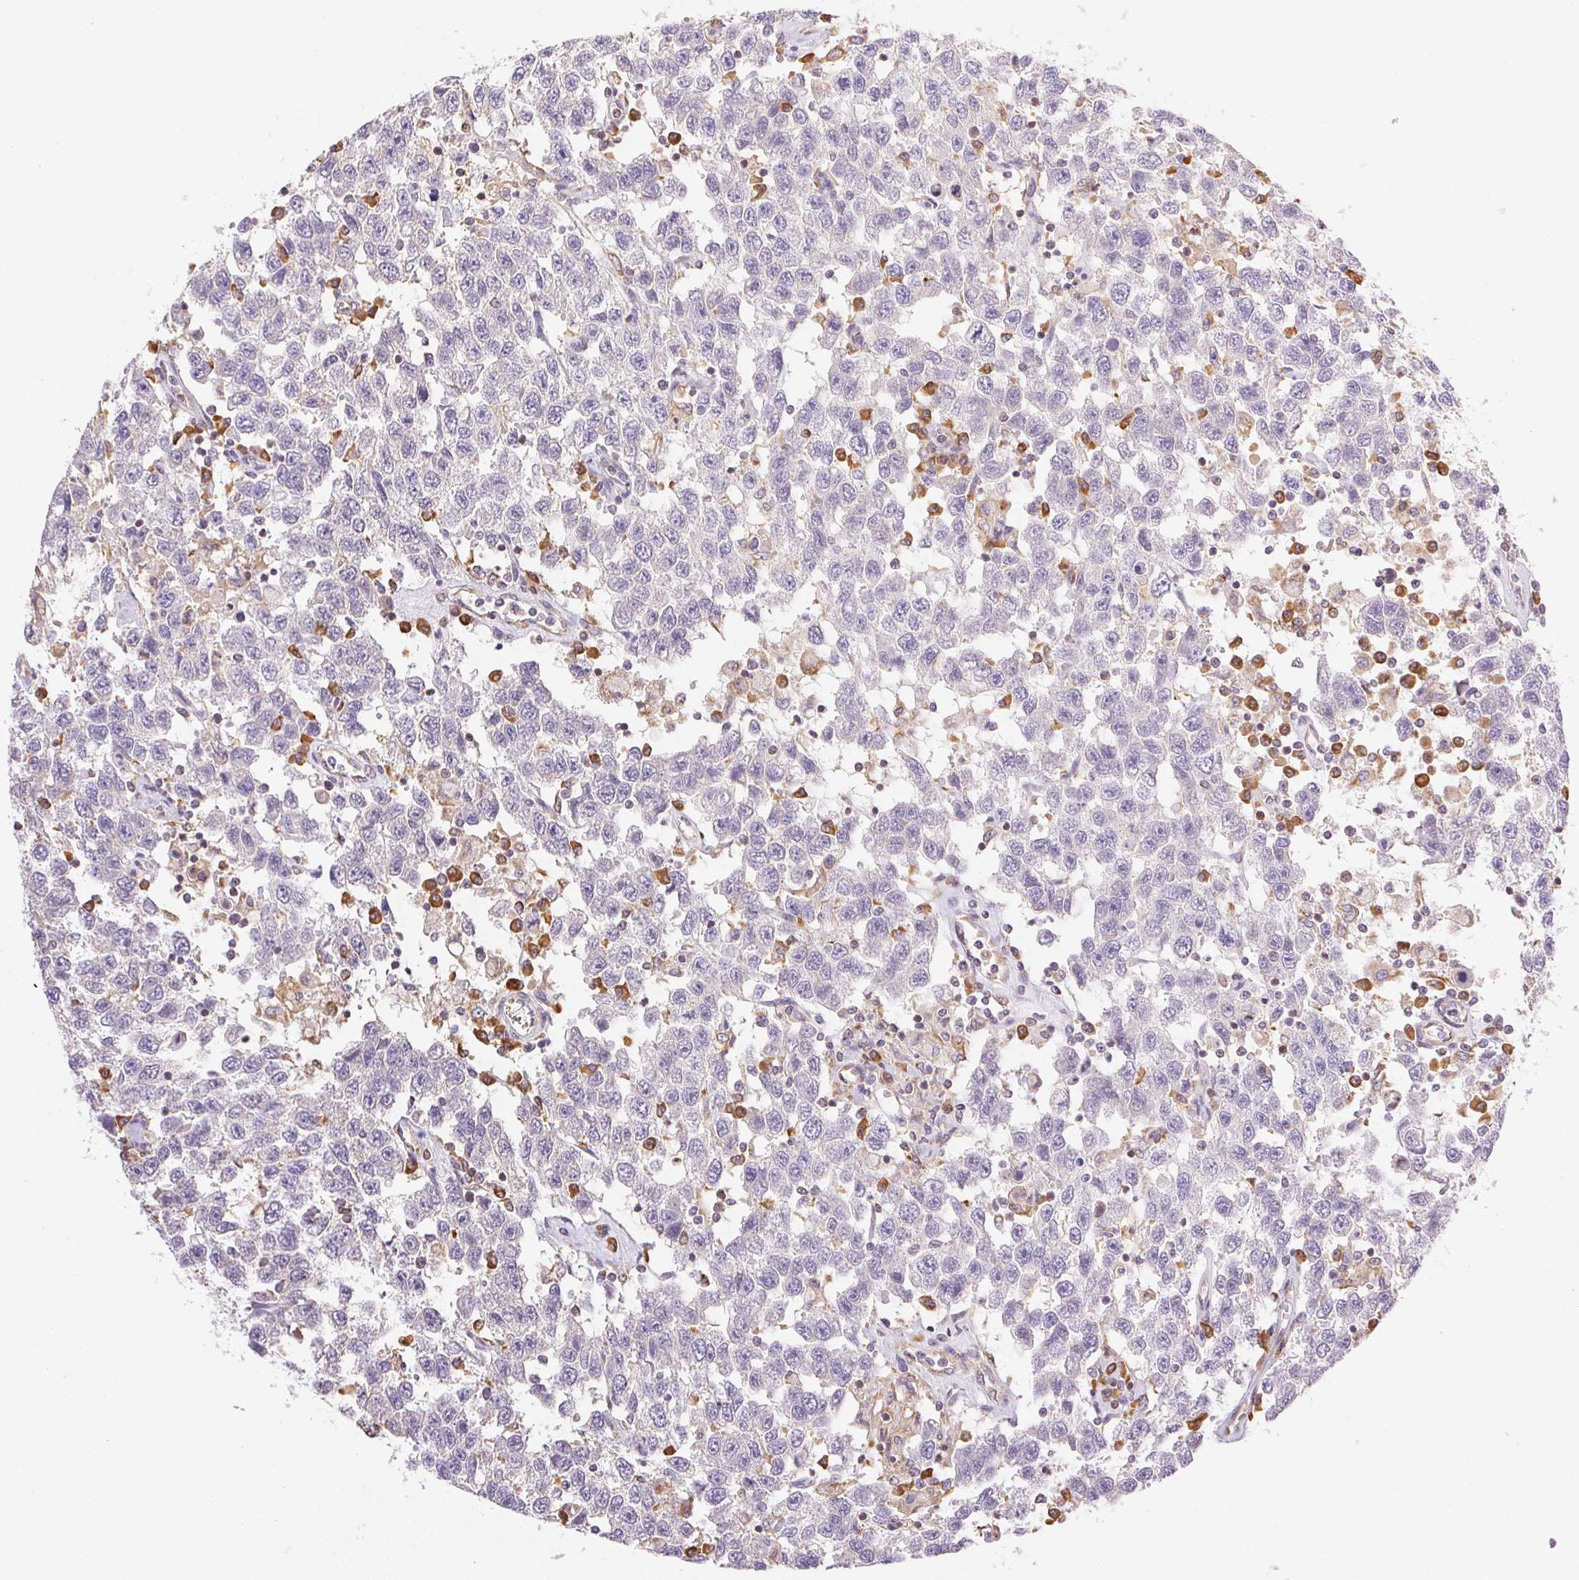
{"staining": {"intensity": "negative", "quantity": "none", "location": "none"}, "tissue": "testis cancer", "cell_type": "Tumor cells", "image_type": "cancer", "snomed": [{"axis": "morphology", "description": "Seminoma, NOS"}, {"axis": "topography", "description": "Testis"}], "caption": "IHC histopathology image of human seminoma (testis) stained for a protein (brown), which demonstrates no staining in tumor cells.", "gene": "ENTREP1", "patient": {"sex": "male", "age": 41}}